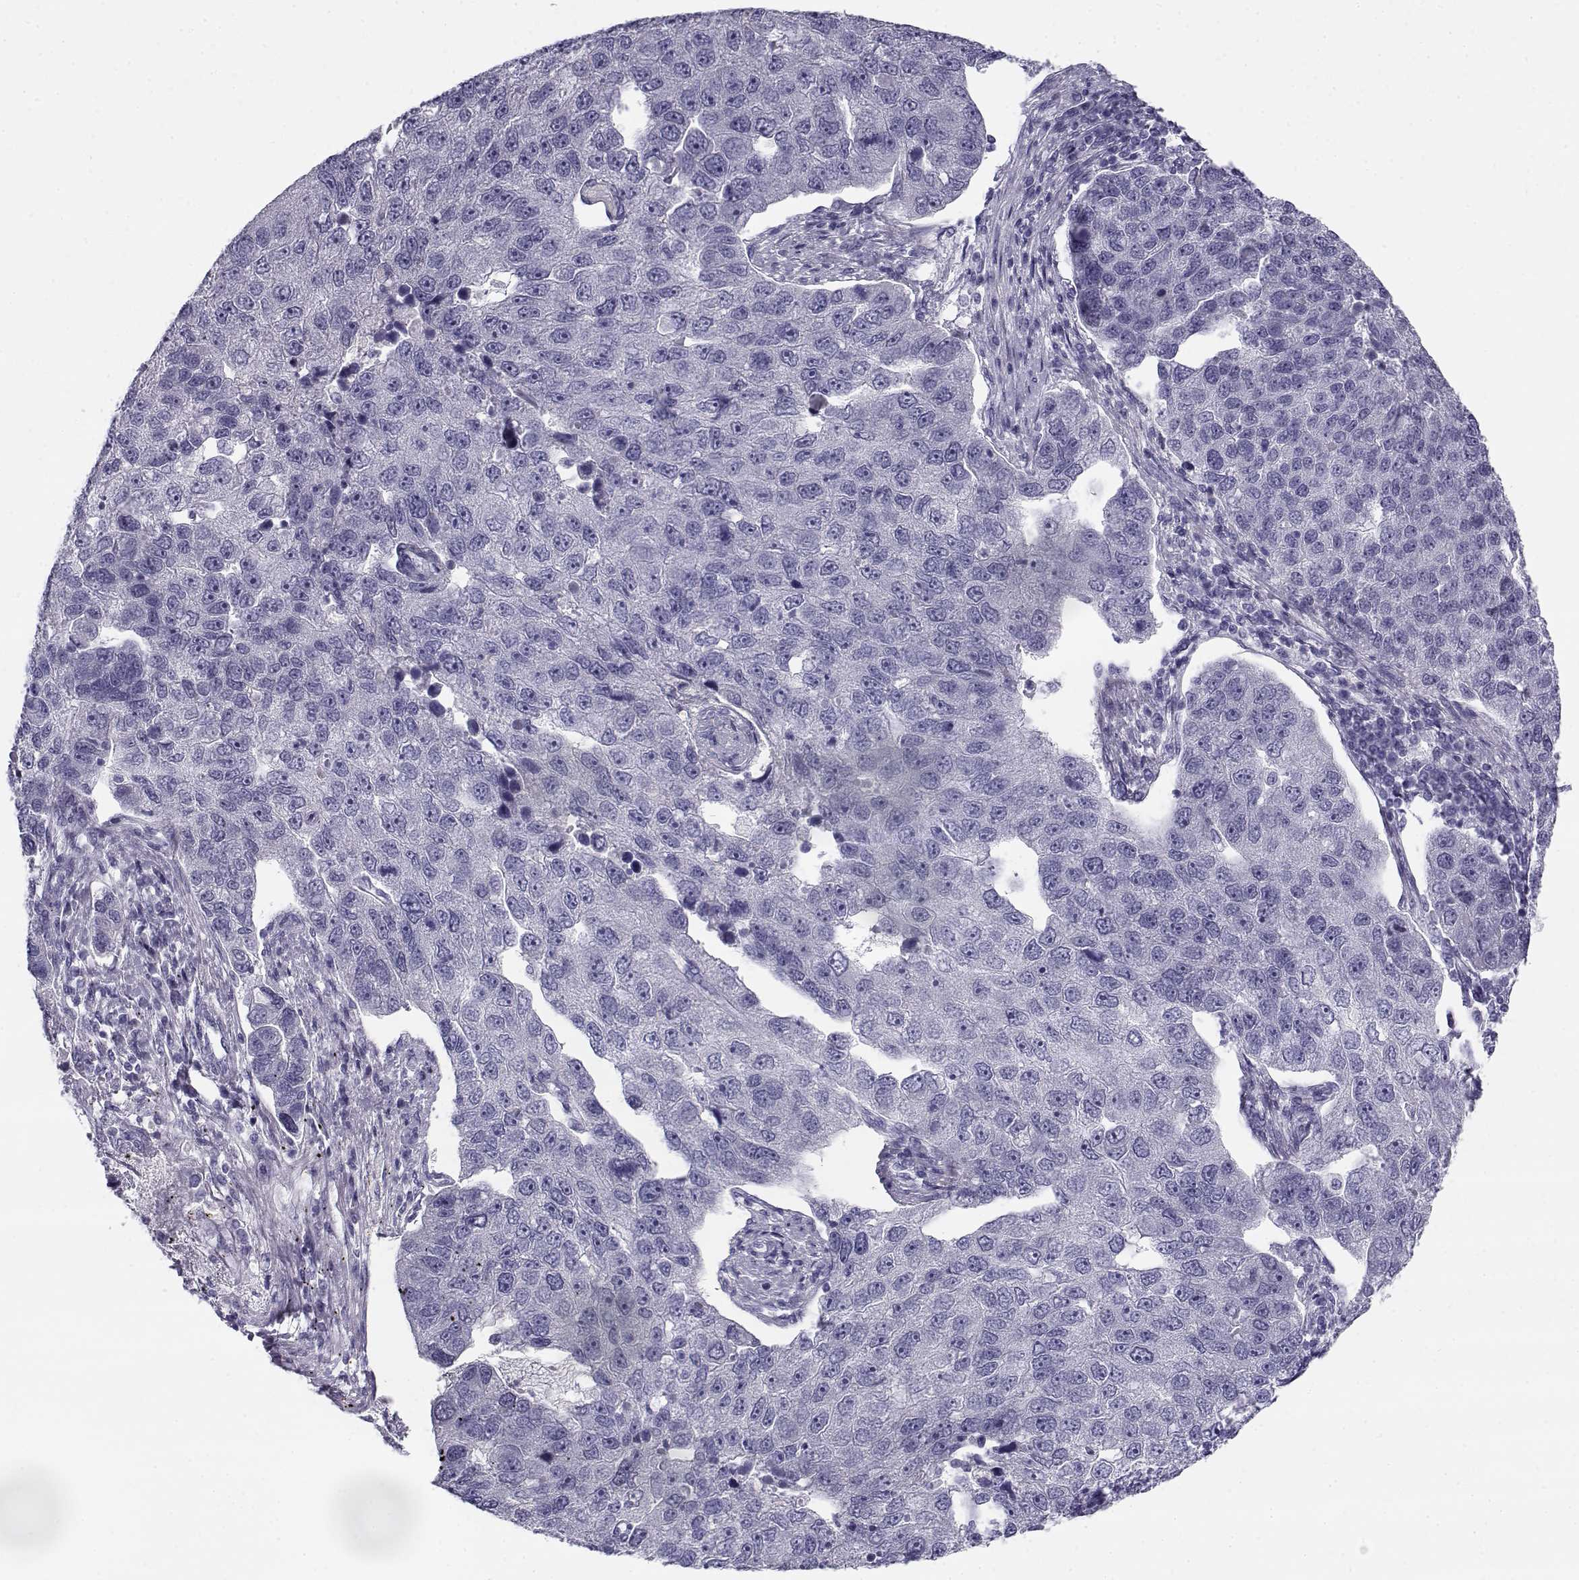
{"staining": {"intensity": "negative", "quantity": "none", "location": "none"}, "tissue": "pancreatic cancer", "cell_type": "Tumor cells", "image_type": "cancer", "snomed": [{"axis": "morphology", "description": "Adenocarcinoma, NOS"}, {"axis": "topography", "description": "Pancreas"}], "caption": "DAB (3,3'-diaminobenzidine) immunohistochemical staining of pancreatic cancer (adenocarcinoma) displays no significant positivity in tumor cells. (DAB immunohistochemistry, high magnification).", "gene": "CREB3L3", "patient": {"sex": "female", "age": 61}}